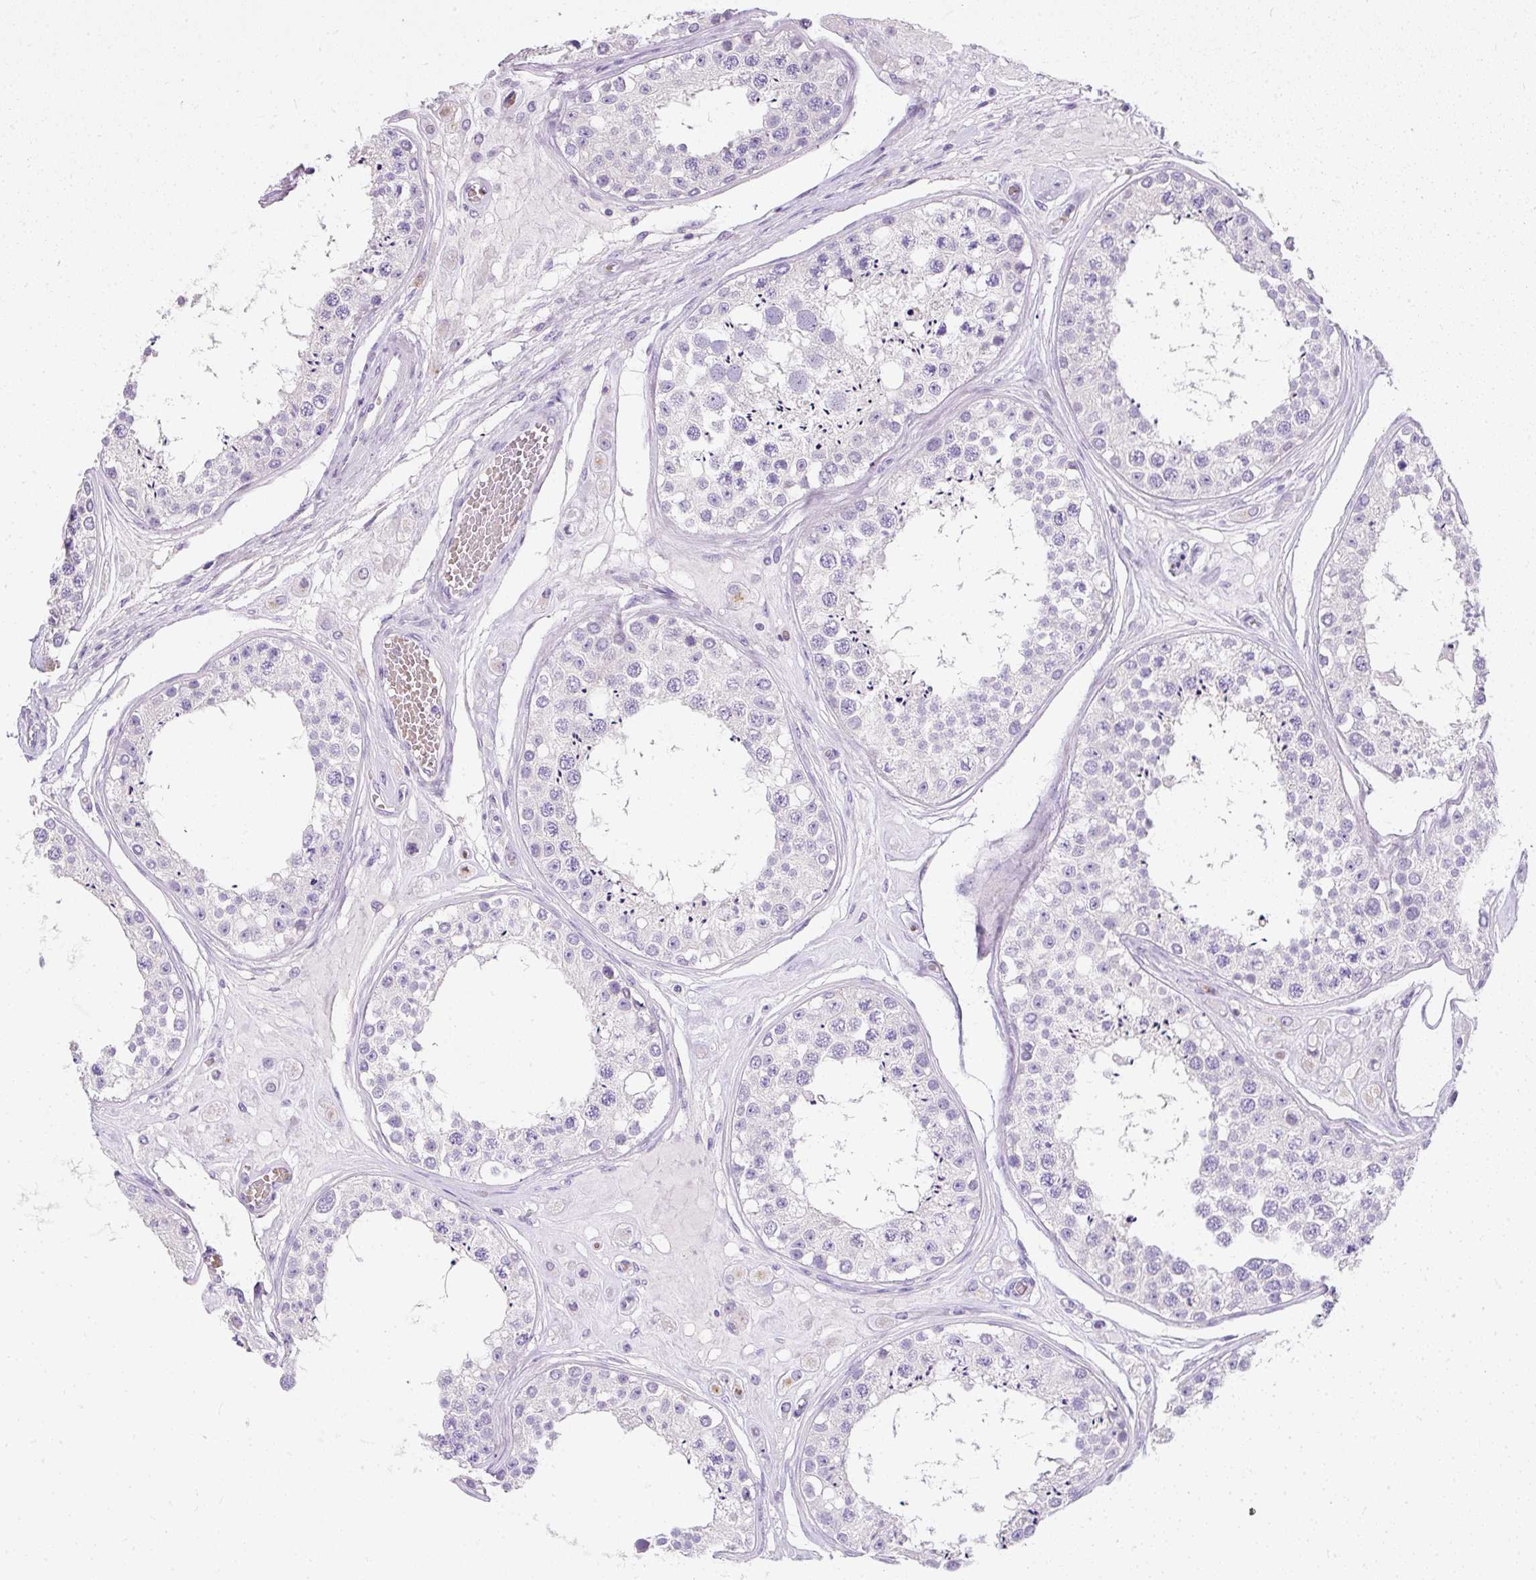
{"staining": {"intensity": "negative", "quantity": "none", "location": "none"}, "tissue": "testis", "cell_type": "Cells in seminiferous ducts", "image_type": "normal", "snomed": [{"axis": "morphology", "description": "Normal tissue, NOS"}, {"axis": "topography", "description": "Testis"}], "caption": "DAB (3,3'-diaminobenzidine) immunohistochemical staining of unremarkable testis shows no significant positivity in cells in seminiferous ducts.", "gene": "DTX4", "patient": {"sex": "male", "age": 25}}